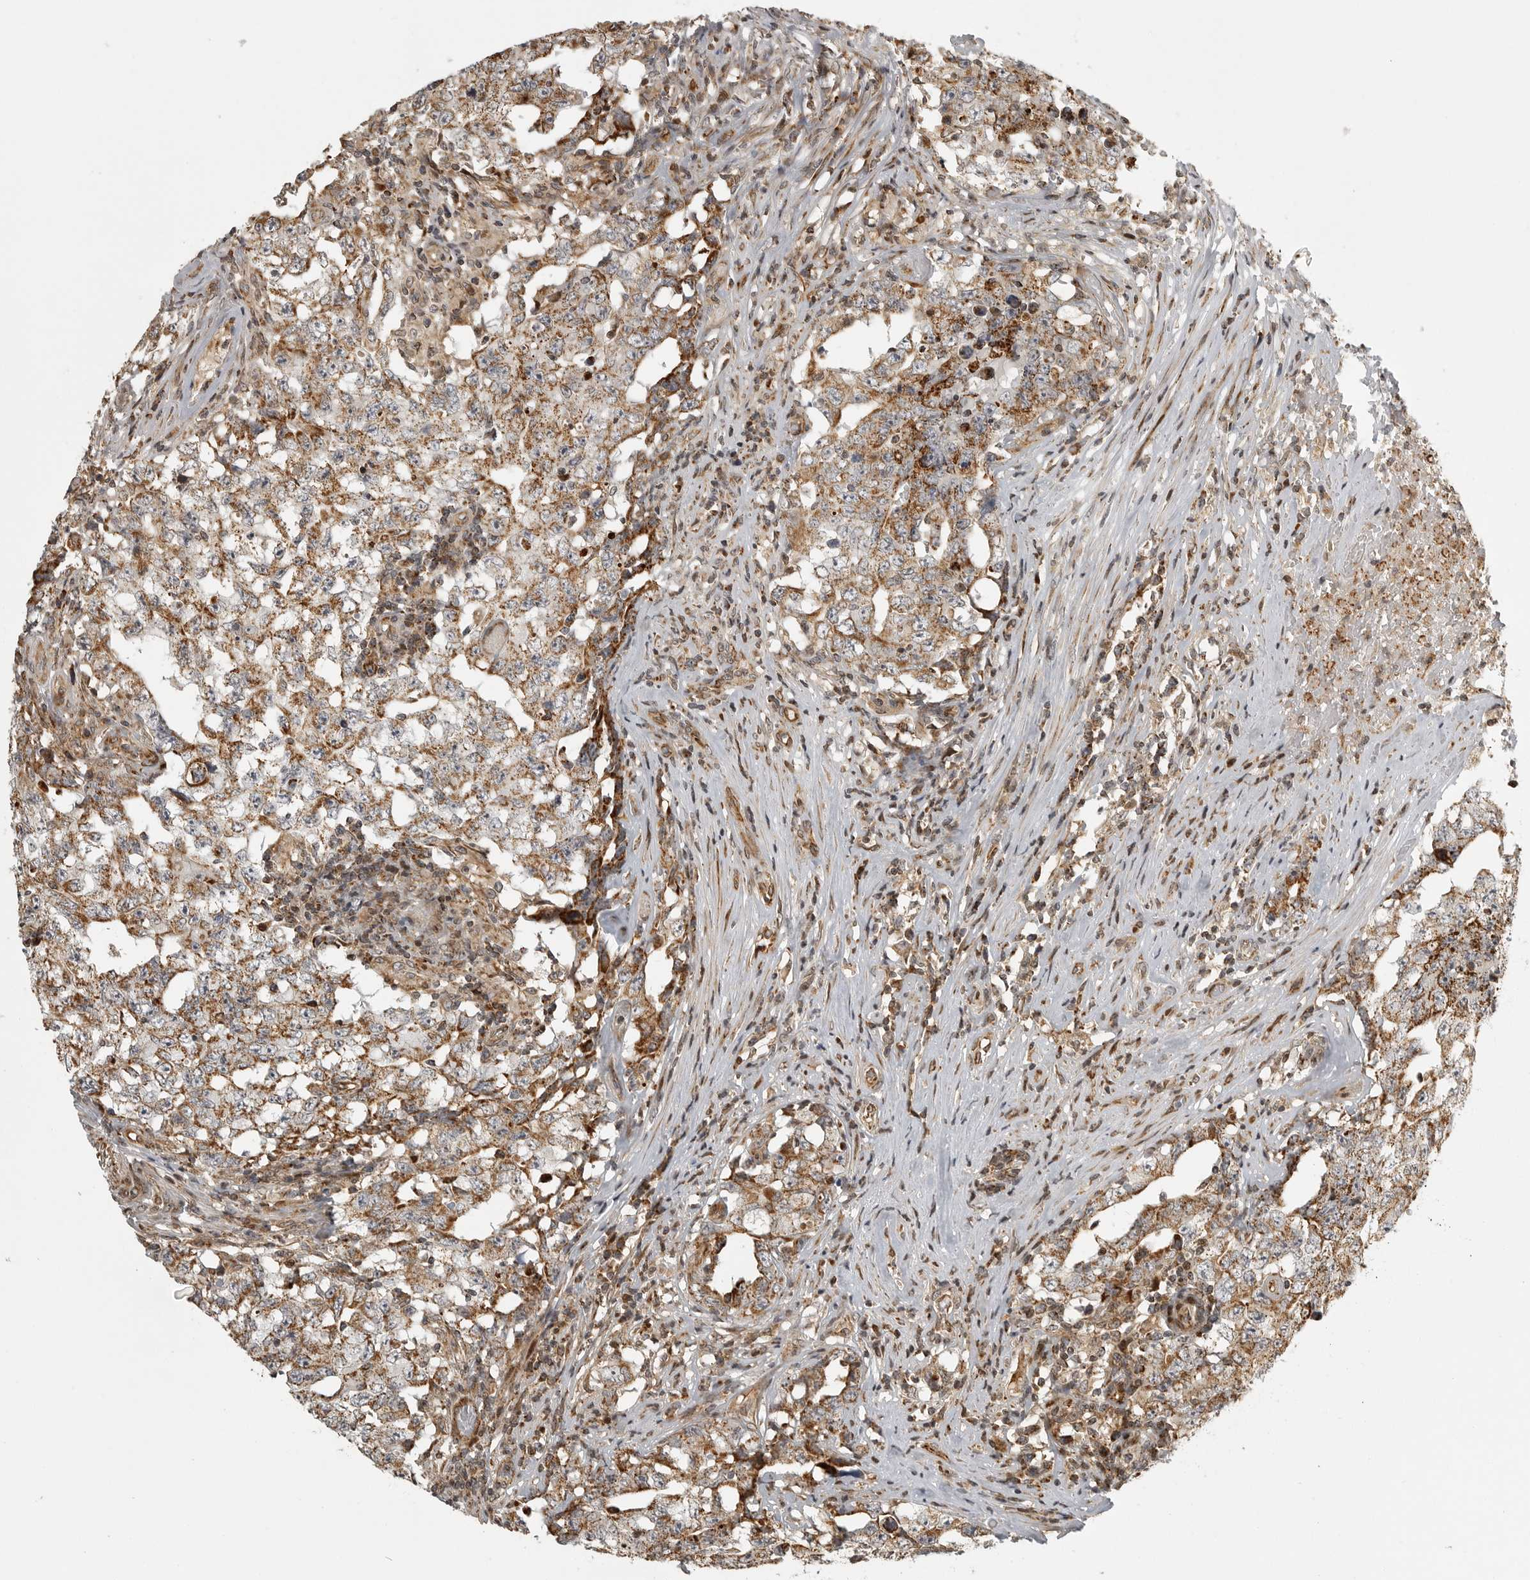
{"staining": {"intensity": "moderate", "quantity": ">75%", "location": "cytoplasmic/membranous"}, "tissue": "testis cancer", "cell_type": "Tumor cells", "image_type": "cancer", "snomed": [{"axis": "morphology", "description": "Carcinoma, Embryonal, NOS"}, {"axis": "topography", "description": "Testis"}], "caption": "Testis cancer (embryonal carcinoma) stained for a protein reveals moderate cytoplasmic/membranous positivity in tumor cells.", "gene": "NARS2", "patient": {"sex": "male", "age": 26}}